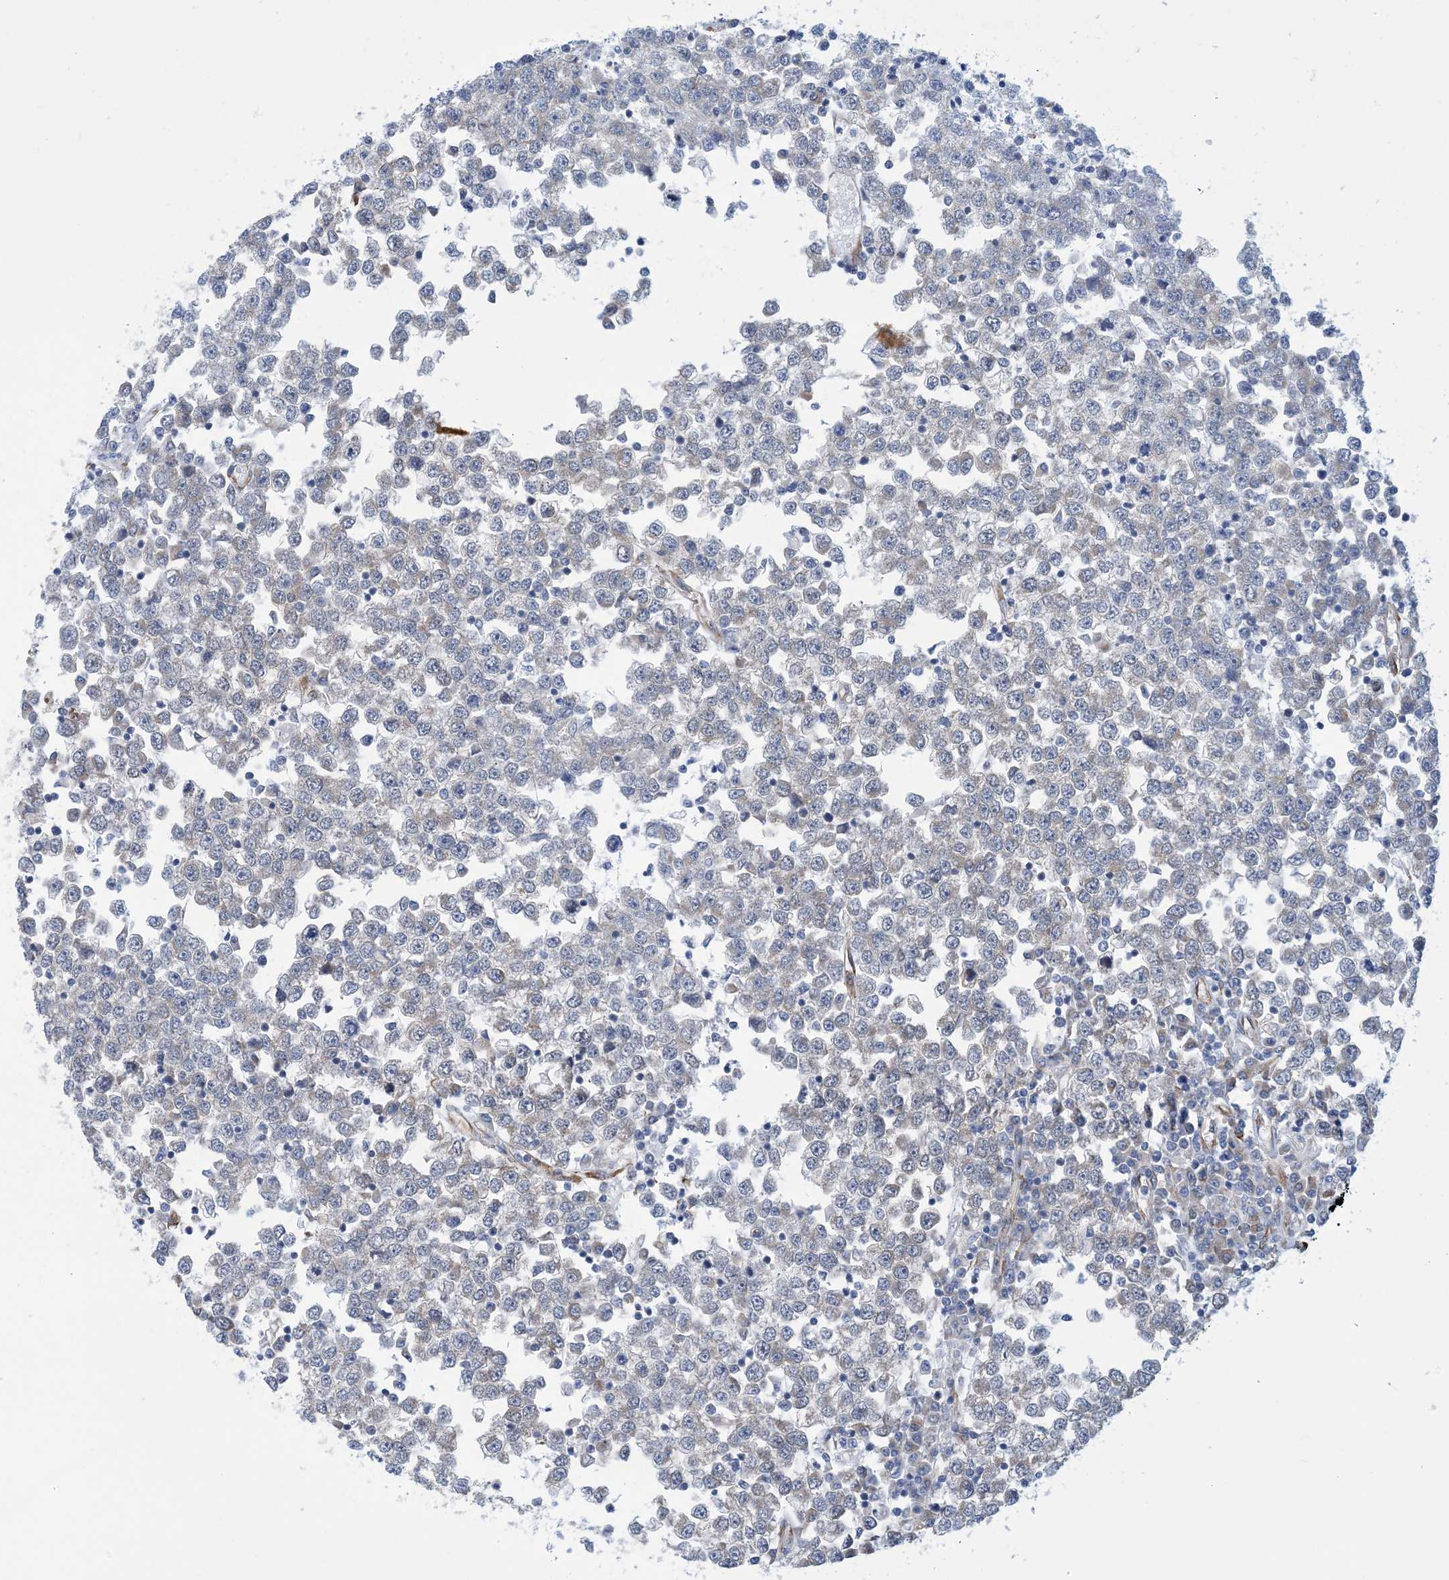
{"staining": {"intensity": "negative", "quantity": "none", "location": "none"}, "tissue": "testis cancer", "cell_type": "Tumor cells", "image_type": "cancer", "snomed": [{"axis": "morphology", "description": "Seminoma, NOS"}, {"axis": "topography", "description": "Testis"}], "caption": "Testis cancer (seminoma) was stained to show a protein in brown. There is no significant staining in tumor cells. (Brightfield microscopy of DAB (3,3'-diaminobenzidine) immunohistochemistry (IHC) at high magnification).", "gene": "CCDC14", "patient": {"sex": "male", "age": 65}}